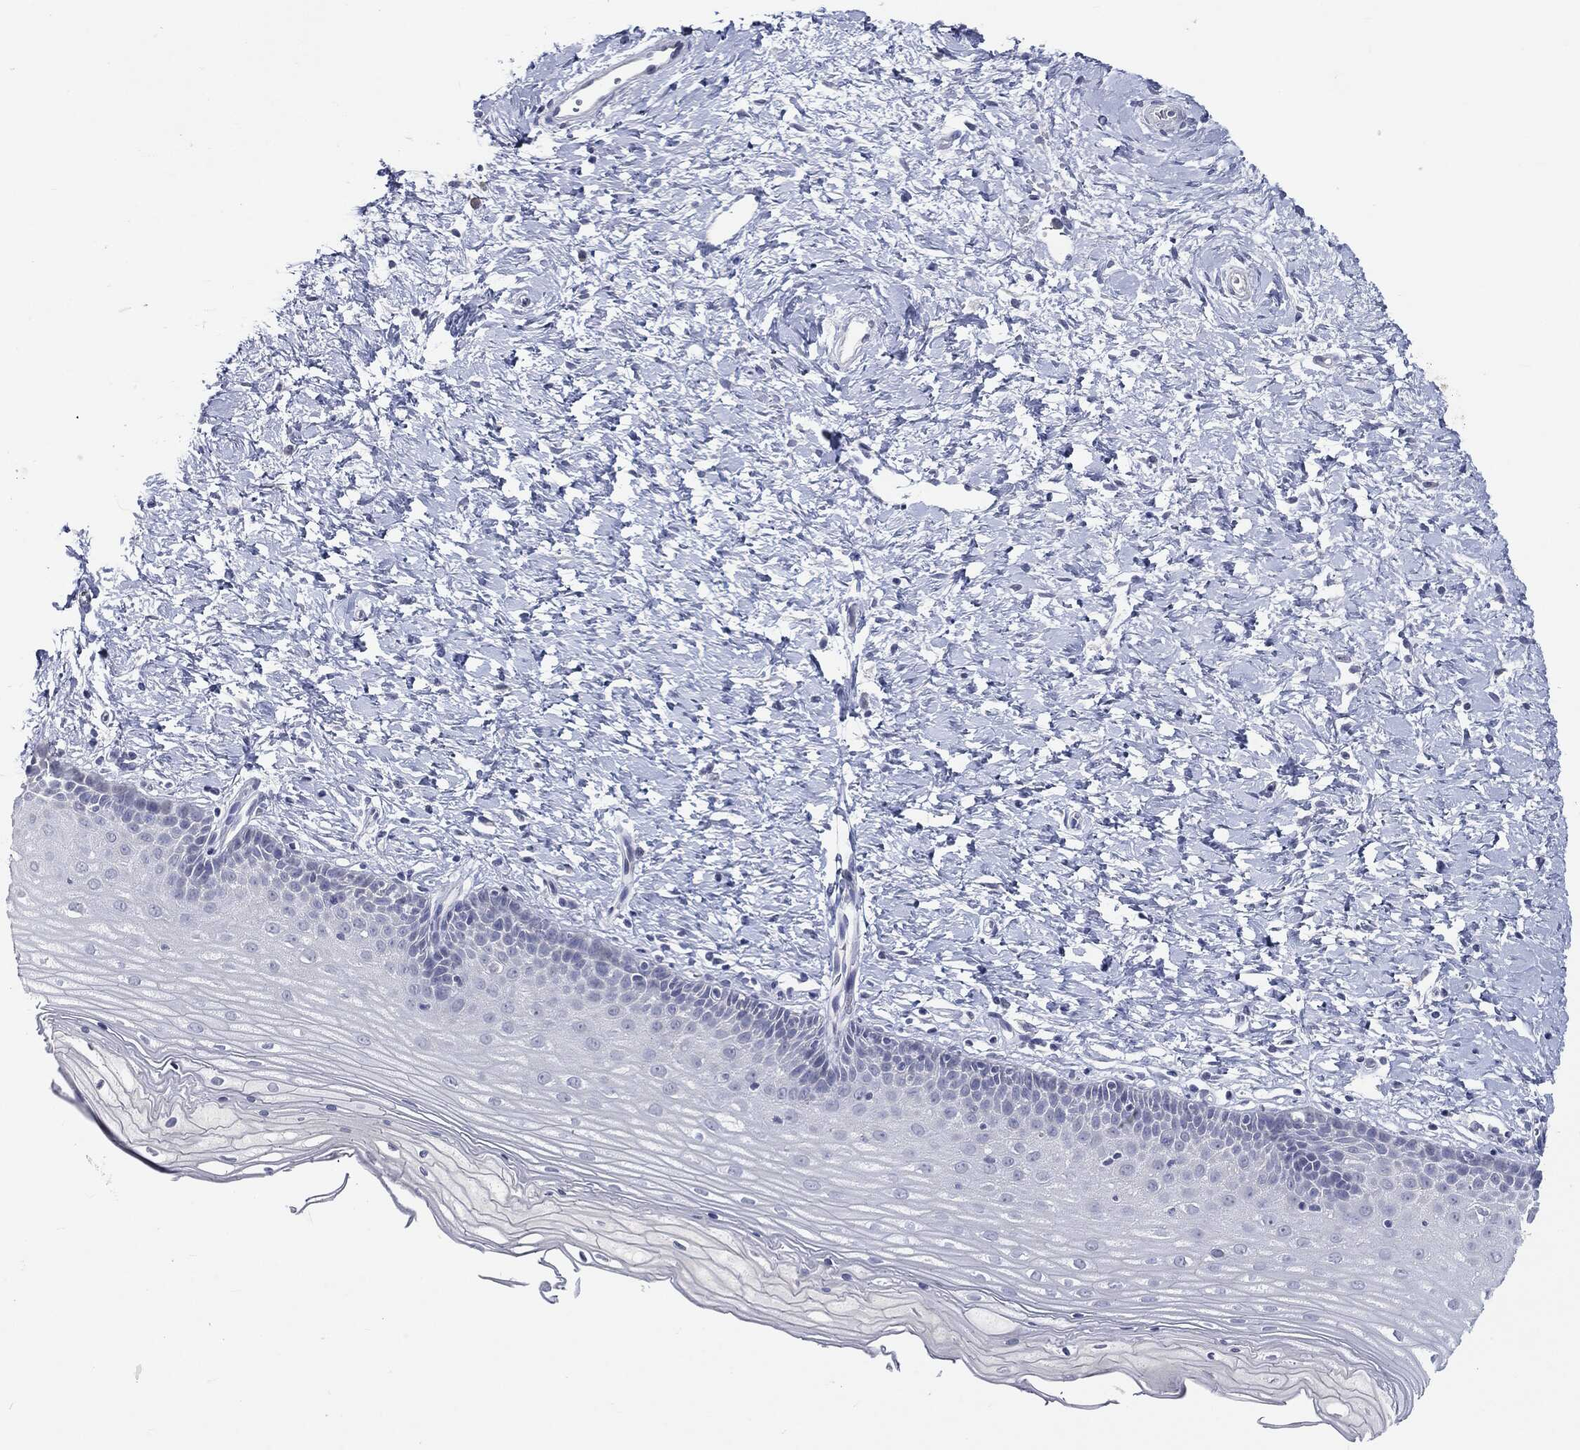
{"staining": {"intensity": "negative", "quantity": "none", "location": "none"}, "tissue": "cervix", "cell_type": "Glandular cells", "image_type": "normal", "snomed": [{"axis": "morphology", "description": "Normal tissue, NOS"}, {"axis": "topography", "description": "Cervix"}], "caption": "The micrograph reveals no significant staining in glandular cells of cervix. (Stains: DAB (3,3'-diaminobenzidine) immunohistochemistry (IHC) with hematoxylin counter stain, Microscopy: brightfield microscopy at high magnification).", "gene": "CGB1", "patient": {"sex": "female", "age": 37}}